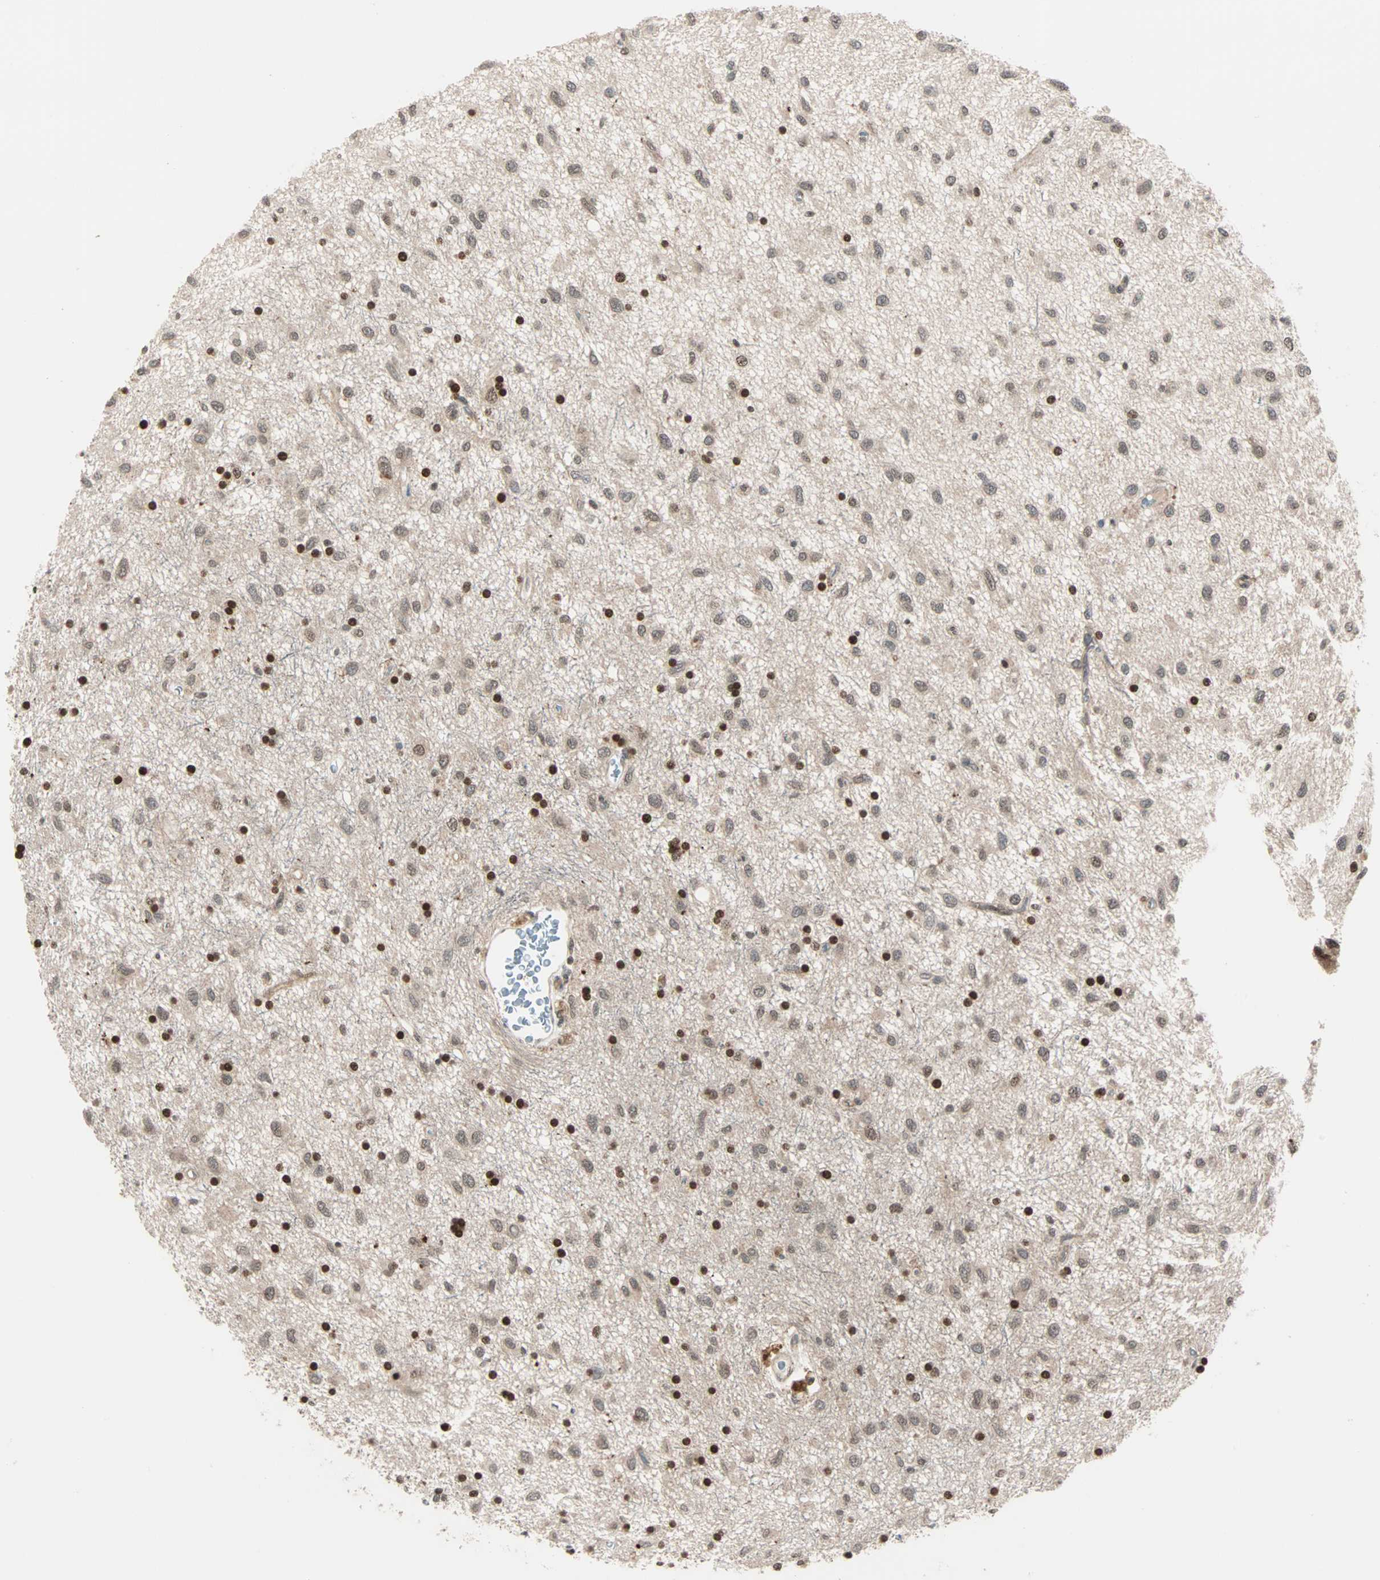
{"staining": {"intensity": "moderate", "quantity": ">75%", "location": "nuclear"}, "tissue": "glioma", "cell_type": "Tumor cells", "image_type": "cancer", "snomed": [{"axis": "morphology", "description": "Glioma, malignant, Low grade"}, {"axis": "topography", "description": "Brain"}], "caption": "Malignant glioma (low-grade) was stained to show a protein in brown. There is medium levels of moderate nuclear expression in about >75% of tumor cells.", "gene": "CBX4", "patient": {"sex": "male", "age": 77}}